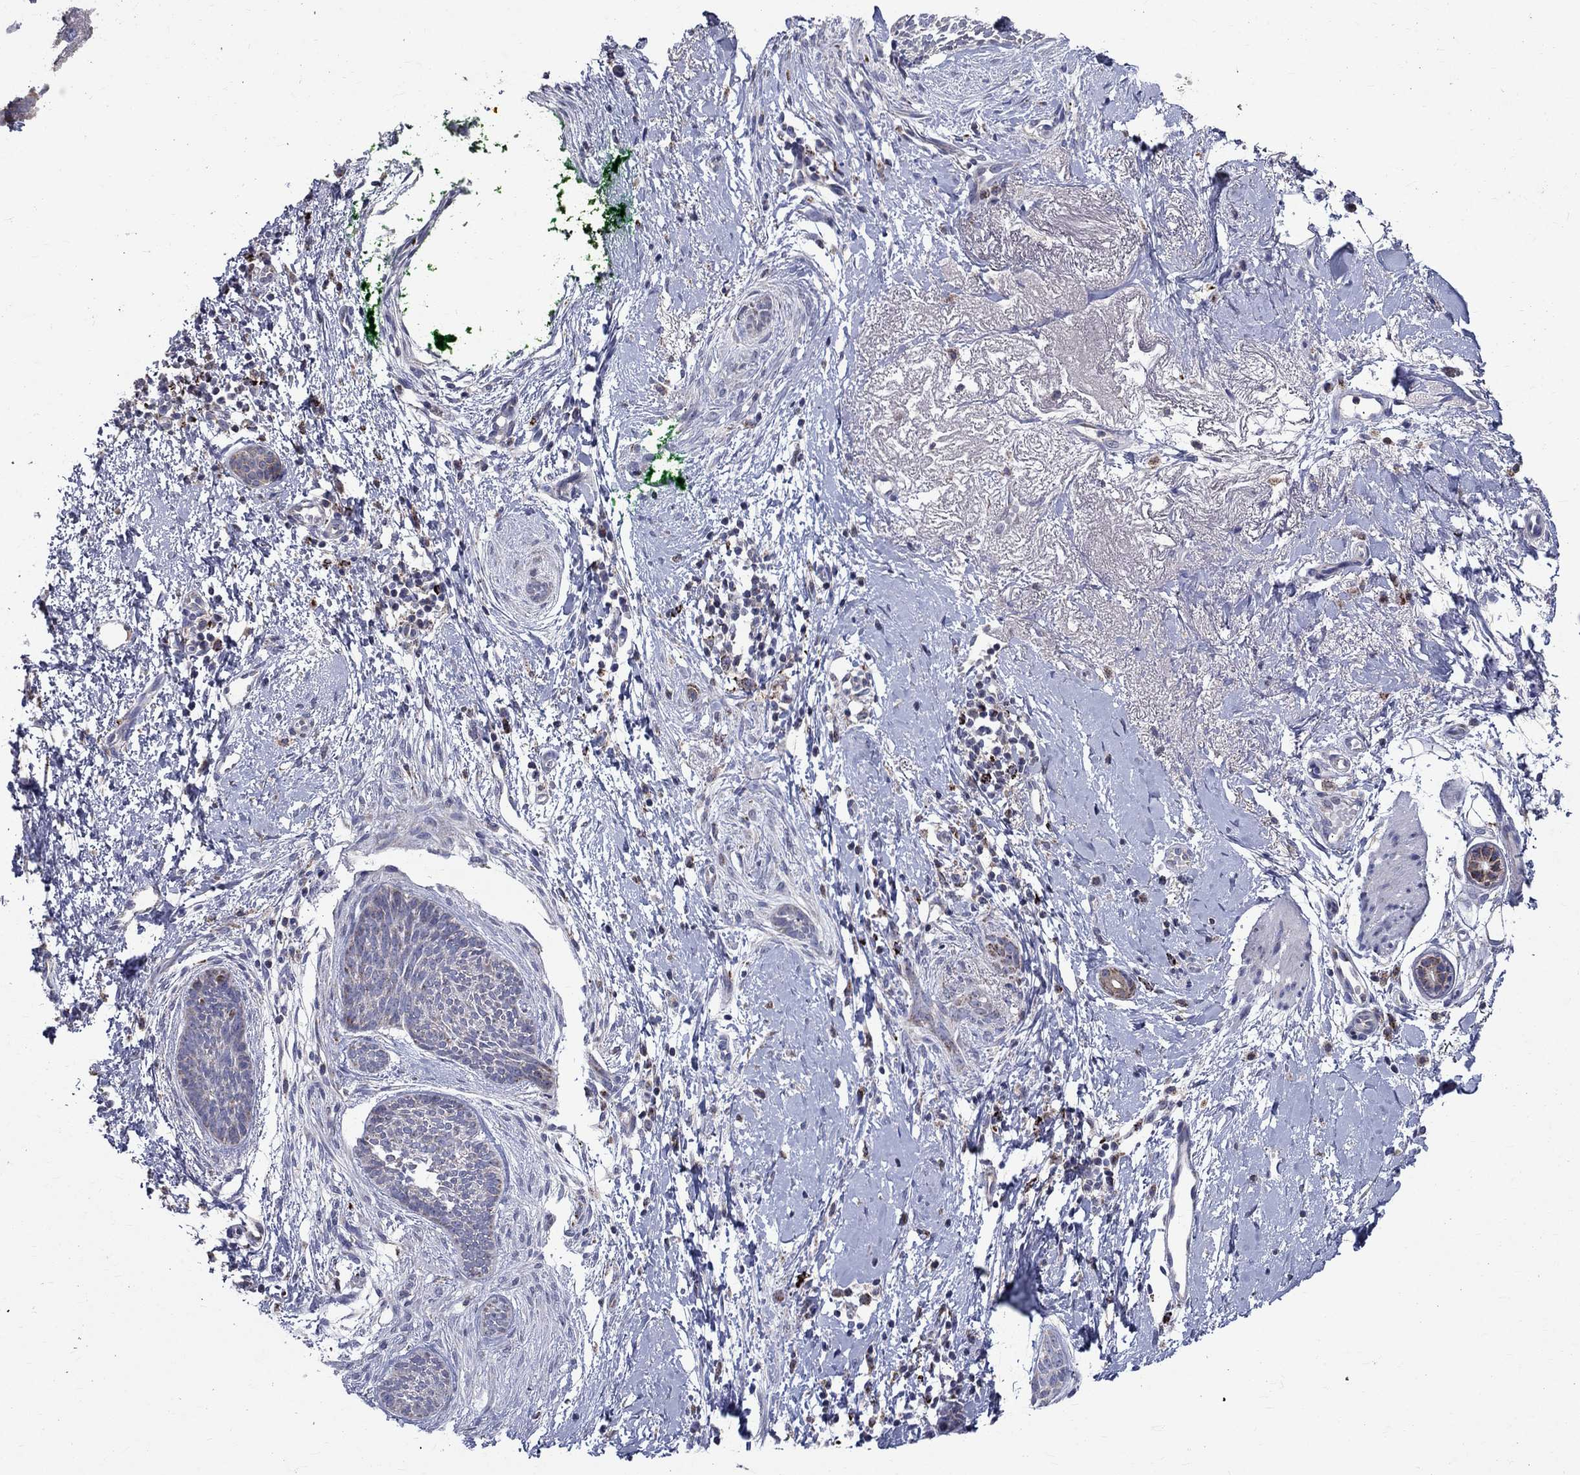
{"staining": {"intensity": "negative", "quantity": "none", "location": "none"}, "tissue": "skin cancer", "cell_type": "Tumor cells", "image_type": "cancer", "snomed": [{"axis": "morphology", "description": "Basal cell carcinoma"}, {"axis": "topography", "description": "Skin"}], "caption": "Human skin cancer (basal cell carcinoma) stained for a protein using IHC reveals no positivity in tumor cells.", "gene": "SLC4A10", "patient": {"sex": "female", "age": 65}}